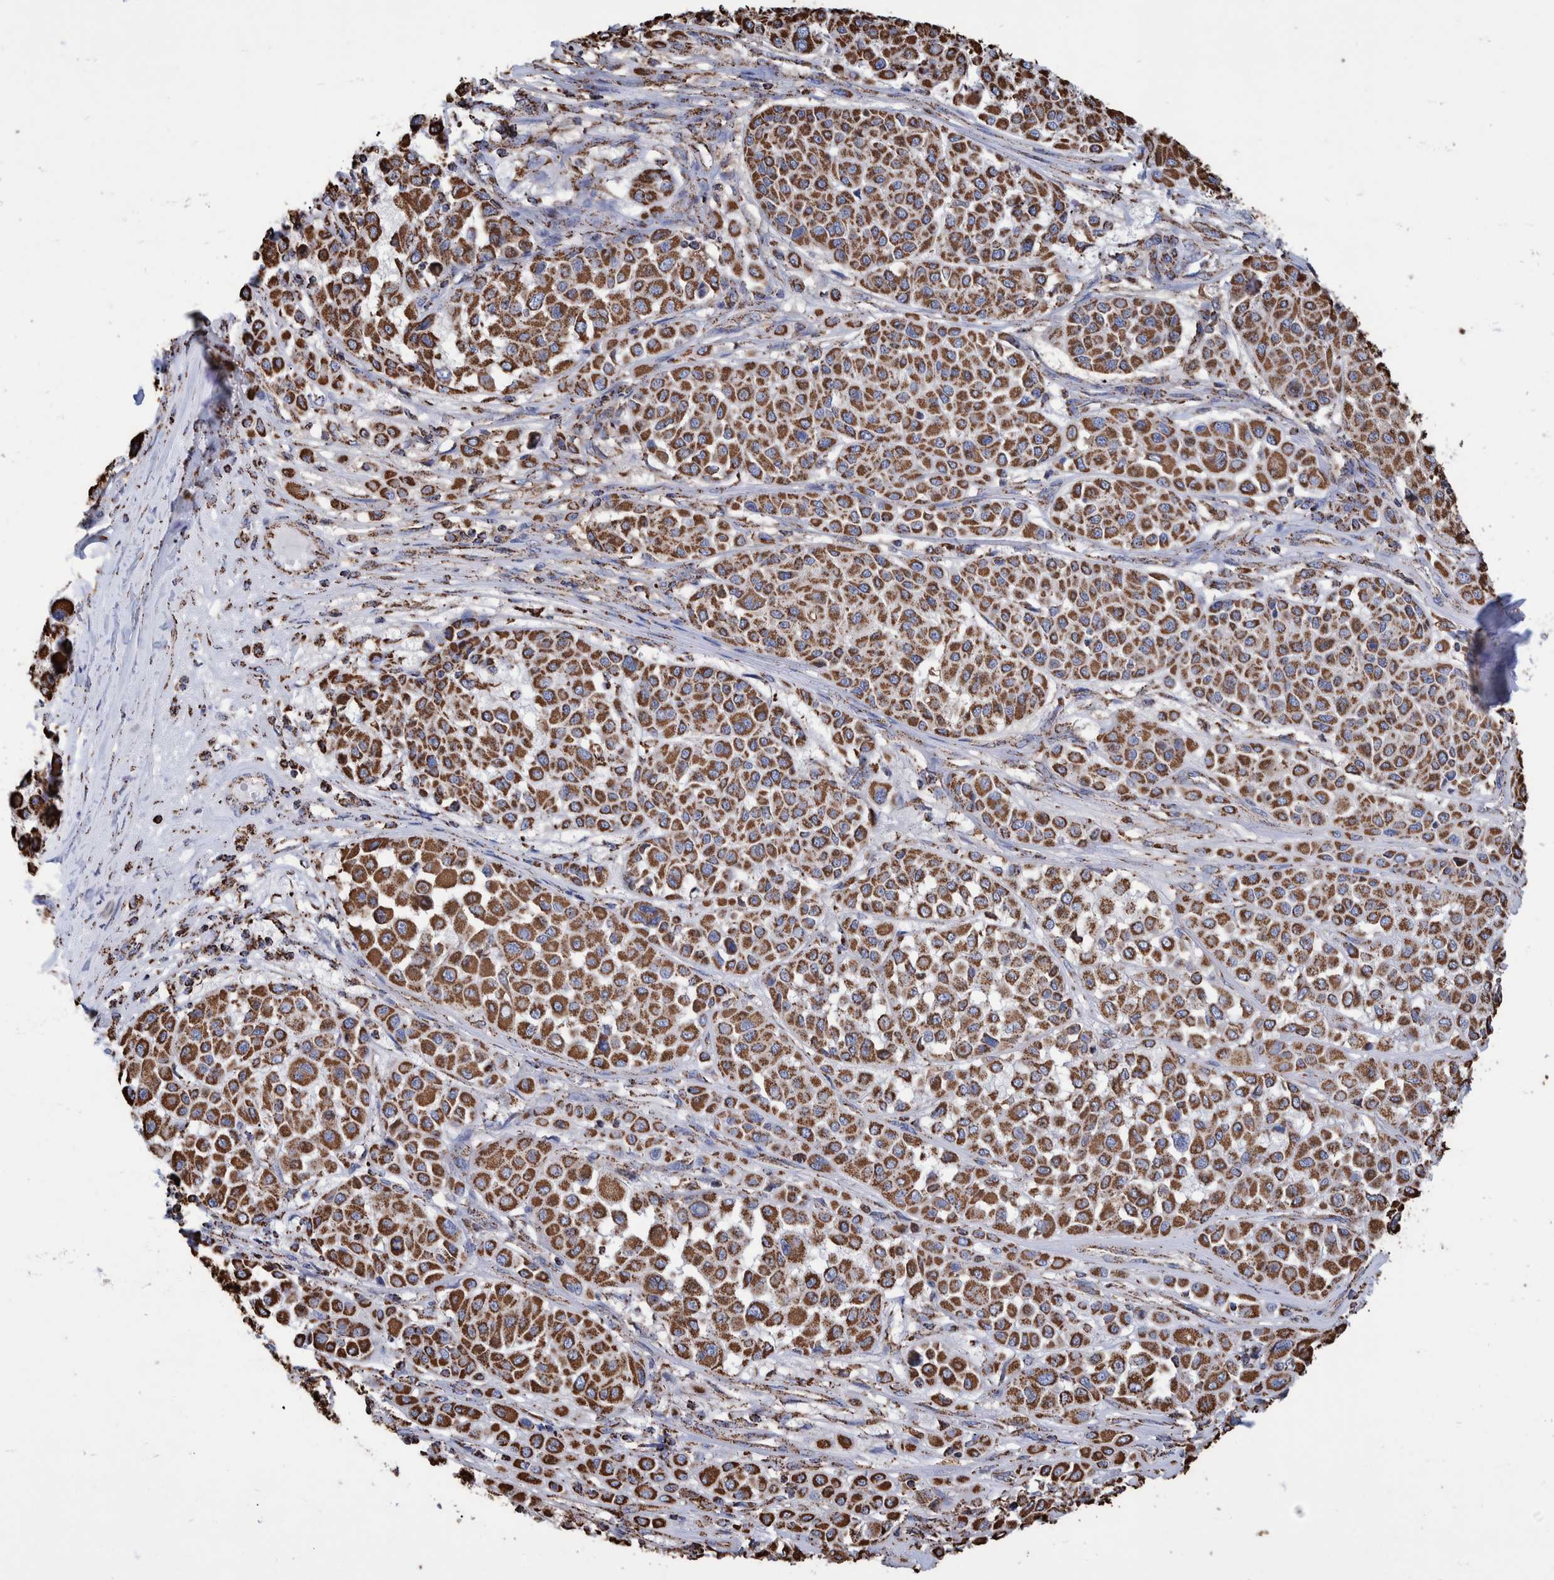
{"staining": {"intensity": "strong", "quantity": ">75%", "location": "cytoplasmic/membranous"}, "tissue": "melanoma", "cell_type": "Tumor cells", "image_type": "cancer", "snomed": [{"axis": "morphology", "description": "Malignant melanoma, Metastatic site"}, {"axis": "topography", "description": "Soft tissue"}], "caption": "There is high levels of strong cytoplasmic/membranous expression in tumor cells of melanoma, as demonstrated by immunohistochemical staining (brown color).", "gene": "VPS26C", "patient": {"sex": "male", "age": 41}}